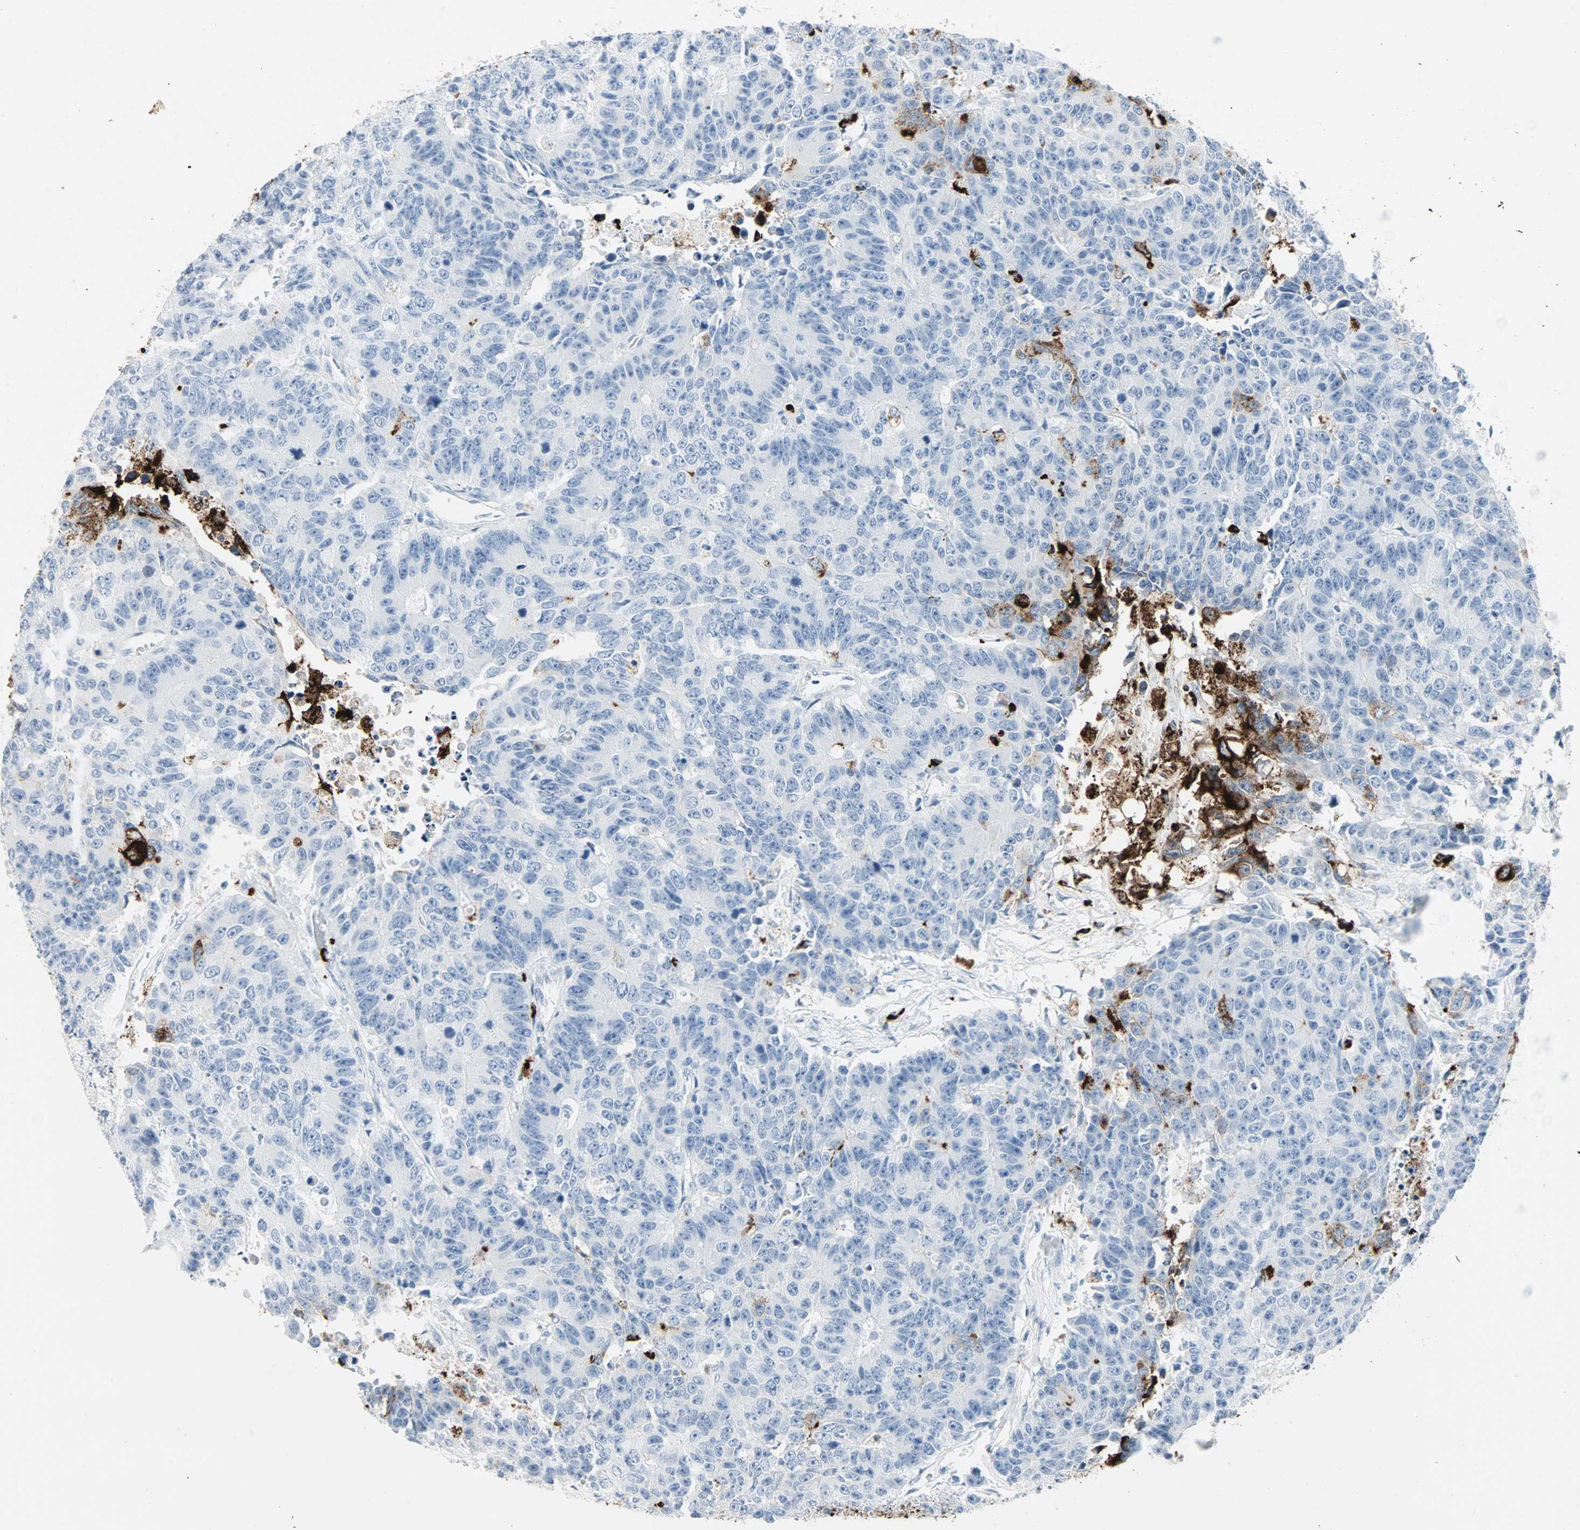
{"staining": {"intensity": "negative", "quantity": "none", "location": "none"}, "tissue": "colorectal cancer", "cell_type": "Tumor cells", "image_type": "cancer", "snomed": [{"axis": "morphology", "description": "Adenocarcinoma, NOS"}, {"axis": "topography", "description": "Colon"}], "caption": "Human adenocarcinoma (colorectal) stained for a protein using immunohistochemistry (IHC) reveals no positivity in tumor cells.", "gene": "CEACAM6", "patient": {"sex": "female", "age": 86}}